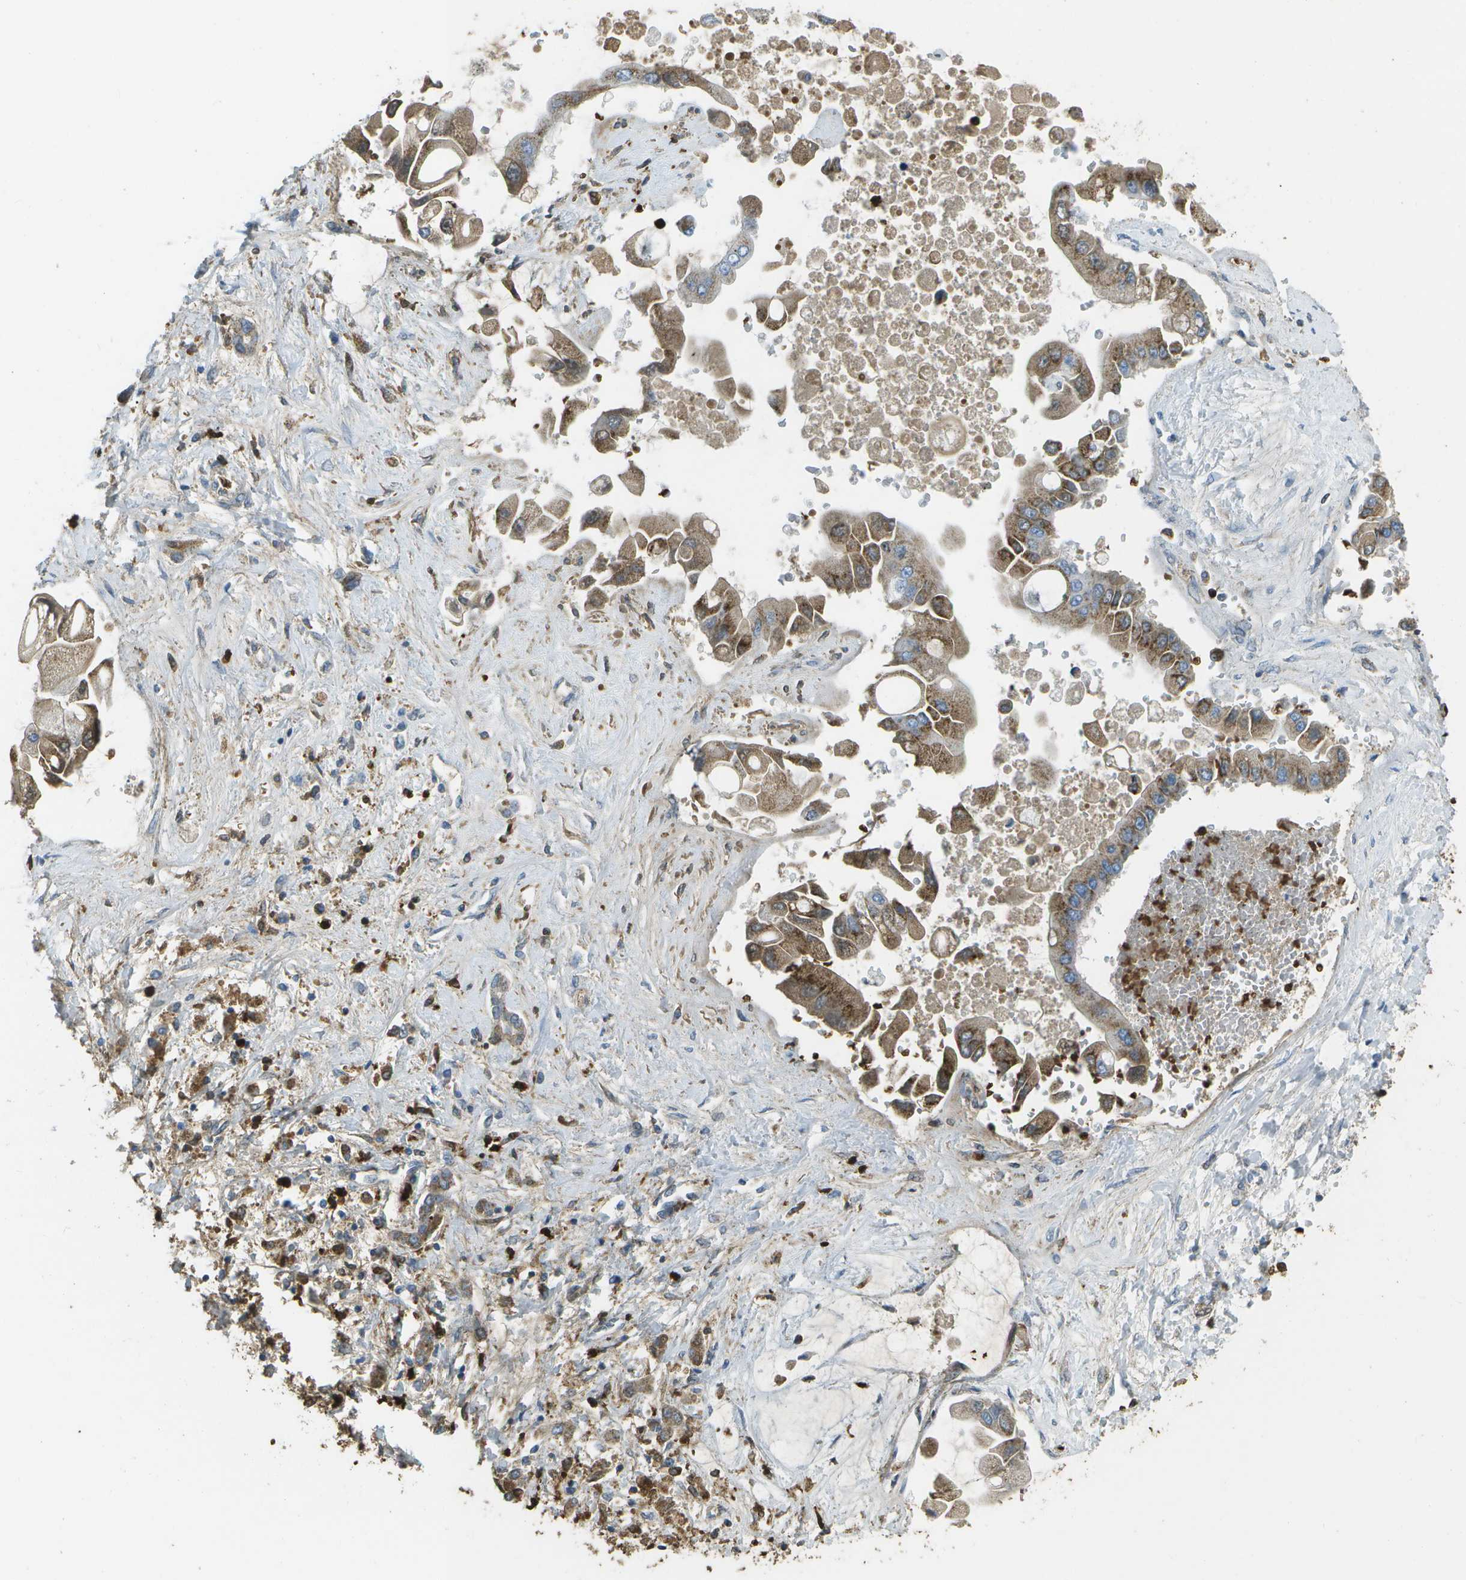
{"staining": {"intensity": "moderate", "quantity": ">75%", "location": "cytoplasmic/membranous"}, "tissue": "liver cancer", "cell_type": "Tumor cells", "image_type": "cancer", "snomed": [{"axis": "morphology", "description": "Cholangiocarcinoma"}, {"axis": "topography", "description": "Liver"}], "caption": "A medium amount of moderate cytoplasmic/membranous expression is identified in about >75% of tumor cells in liver cholangiocarcinoma tissue. Ihc stains the protein in brown and the nuclei are stained blue.", "gene": "CACHD1", "patient": {"sex": "male", "age": 50}}